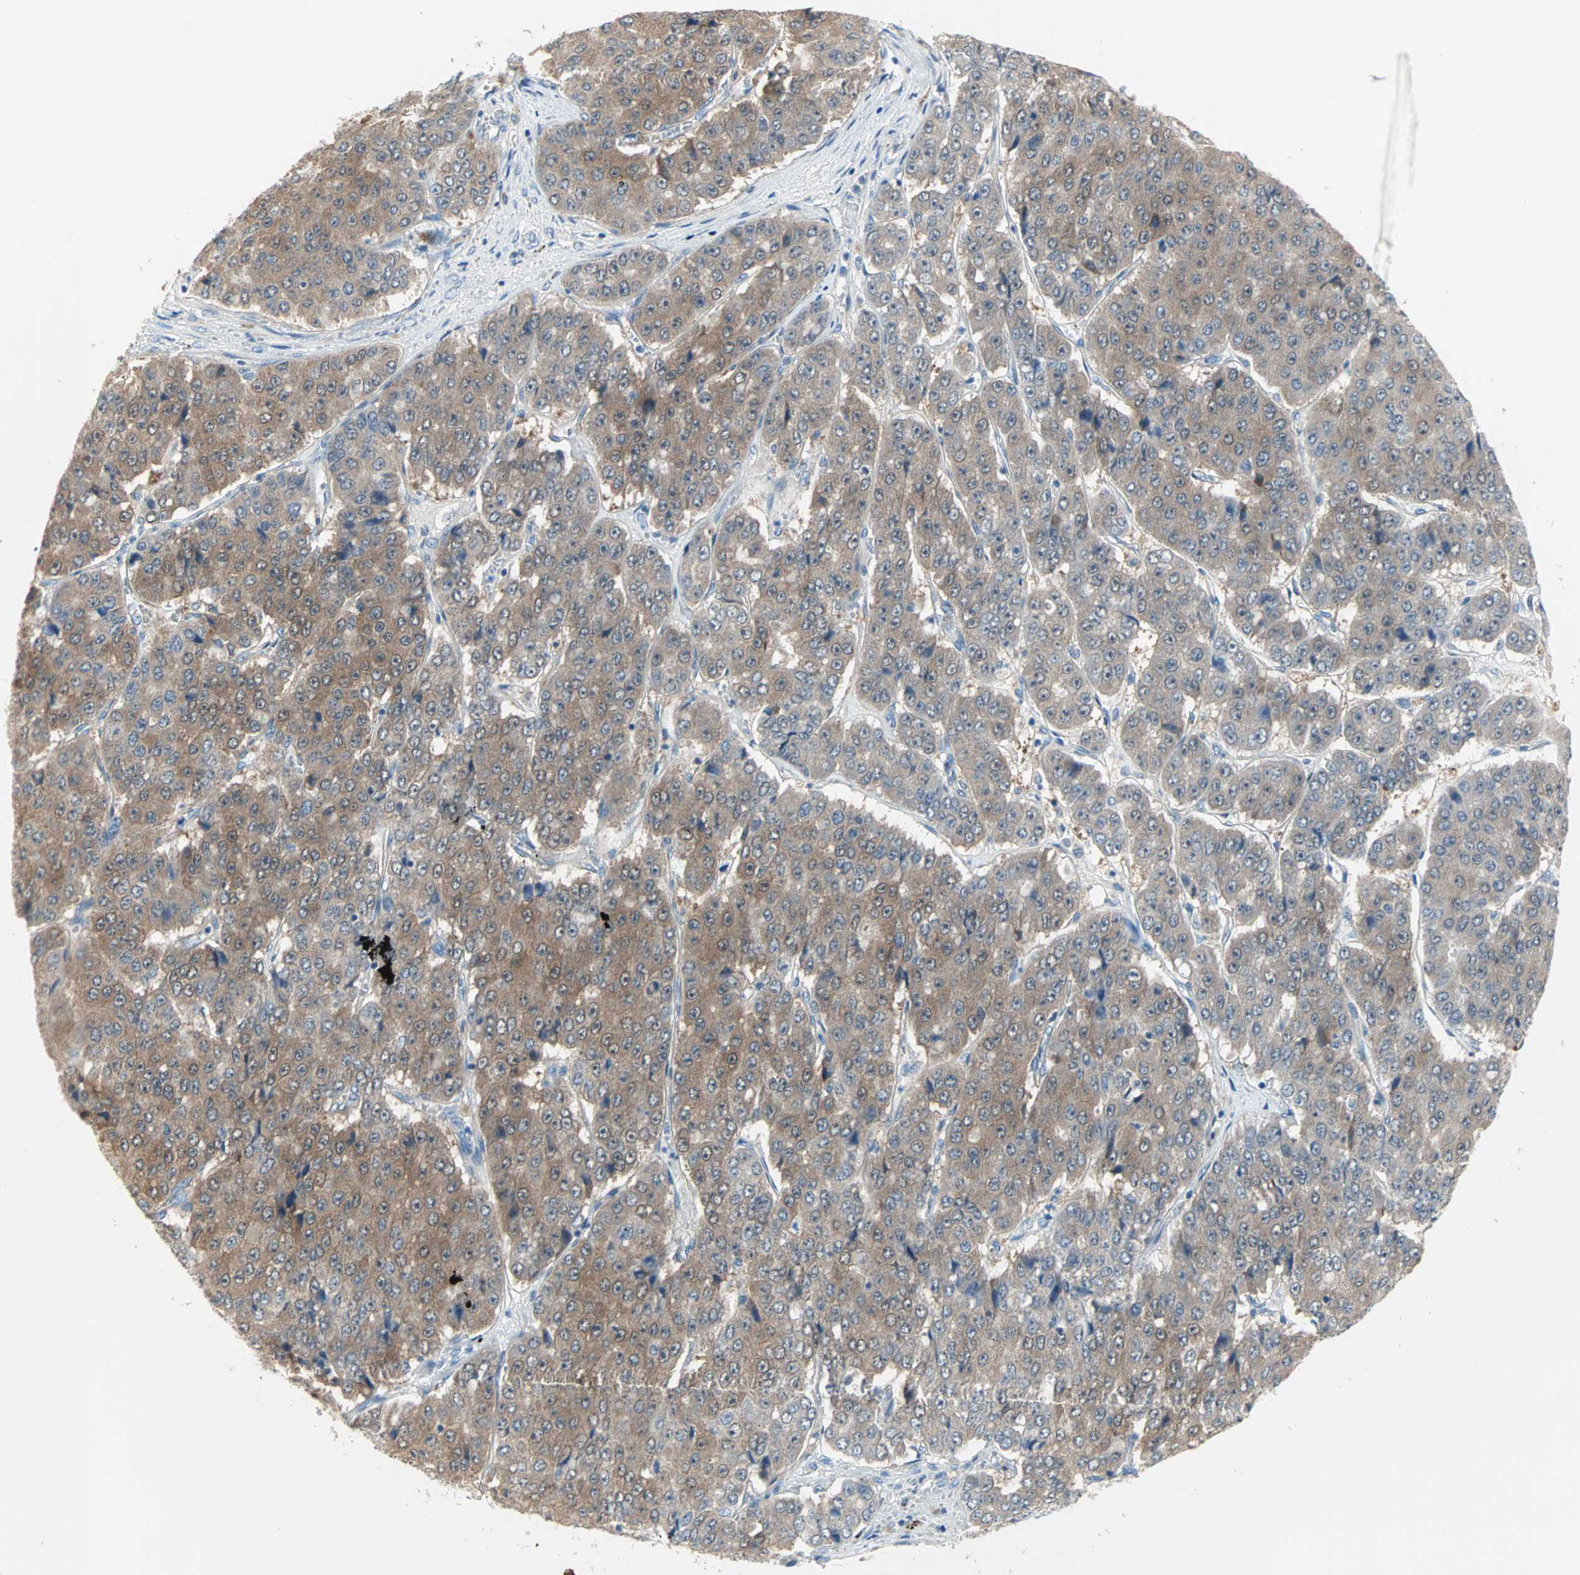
{"staining": {"intensity": "moderate", "quantity": ">75%", "location": "cytoplasmic/membranous"}, "tissue": "pancreatic cancer", "cell_type": "Tumor cells", "image_type": "cancer", "snomed": [{"axis": "morphology", "description": "Adenocarcinoma, NOS"}, {"axis": "topography", "description": "Pancreas"}], "caption": "Adenocarcinoma (pancreatic) stained for a protein (brown) reveals moderate cytoplasmic/membranous positive positivity in about >75% of tumor cells.", "gene": "MPI", "patient": {"sex": "male", "age": 50}}